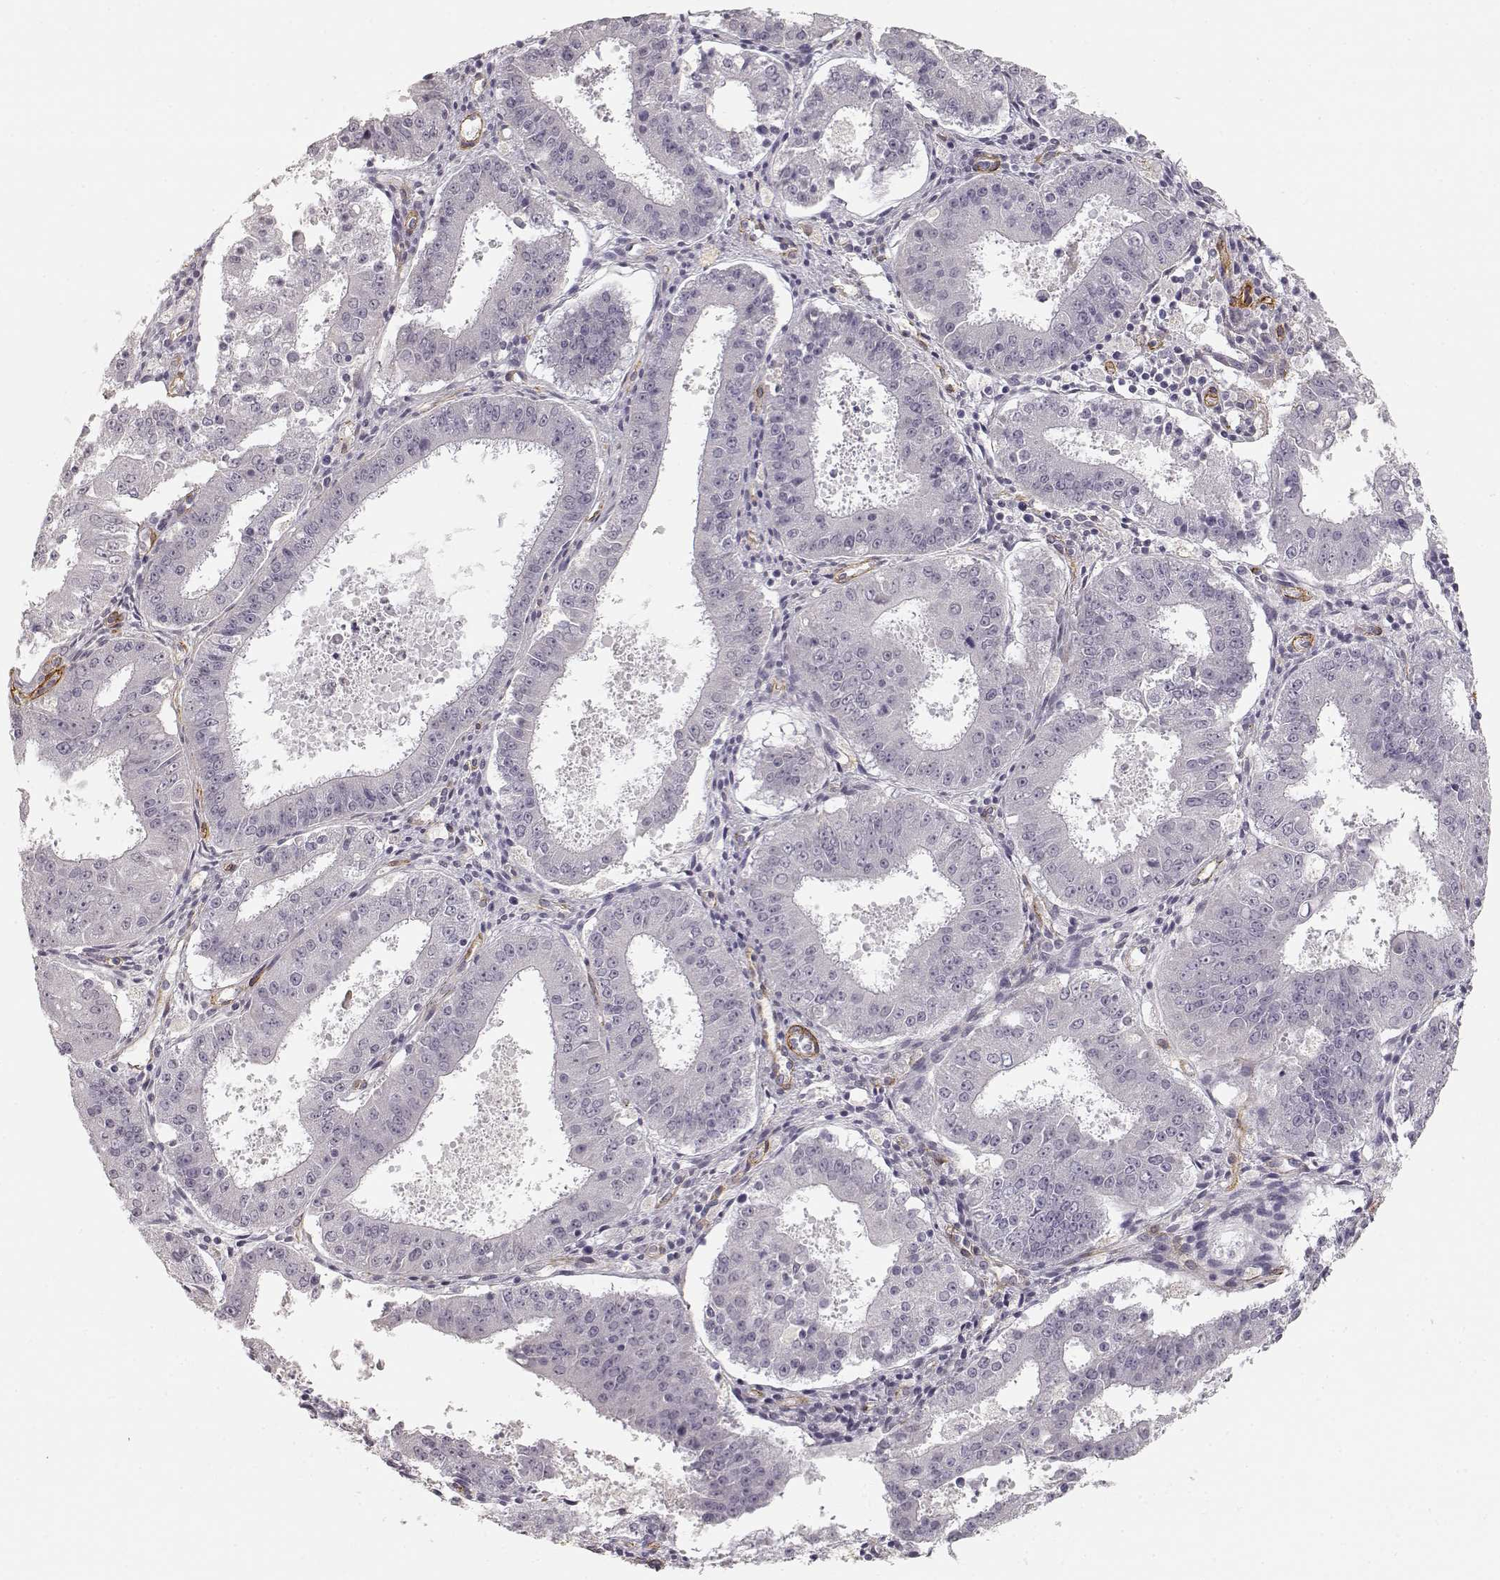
{"staining": {"intensity": "negative", "quantity": "none", "location": "none"}, "tissue": "ovarian cancer", "cell_type": "Tumor cells", "image_type": "cancer", "snomed": [{"axis": "morphology", "description": "Carcinoma, endometroid"}, {"axis": "topography", "description": "Ovary"}], "caption": "The micrograph displays no significant positivity in tumor cells of ovarian endometroid carcinoma. The staining was performed using DAB (3,3'-diaminobenzidine) to visualize the protein expression in brown, while the nuclei were stained in blue with hematoxylin (Magnification: 20x).", "gene": "LAMA4", "patient": {"sex": "female", "age": 42}}